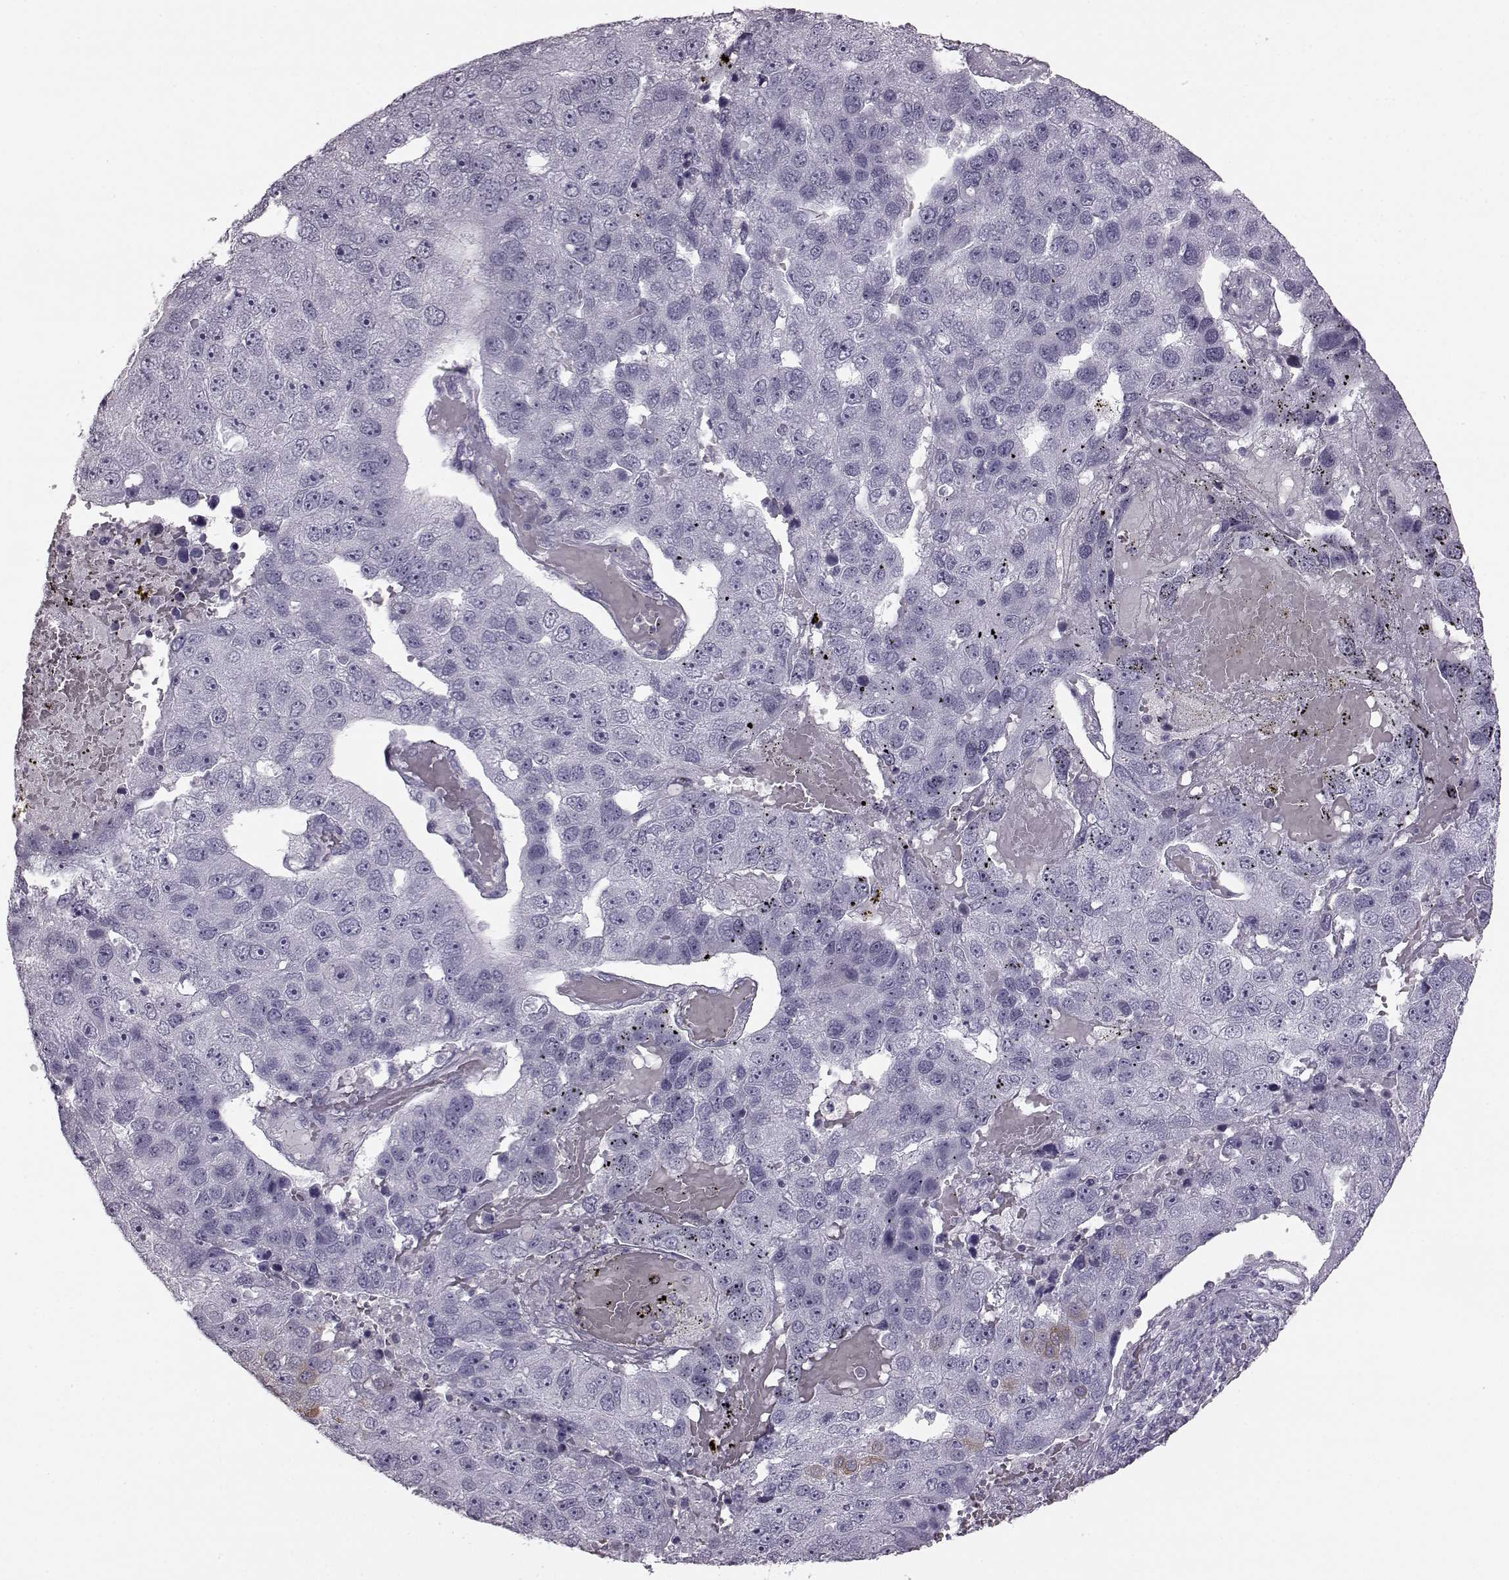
{"staining": {"intensity": "negative", "quantity": "none", "location": "none"}, "tissue": "pancreatic cancer", "cell_type": "Tumor cells", "image_type": "cancer", "snomed": [{"axis": "morphology", "description": "Adenocarcinoma, NOS"}, {"axis": "topography", "description": "Pancreas"}], "caption": "The micrograph demonstrates no staining of tumor cells in pancreatic adenocarcinoma.", "gene": "JSRP1", "patient": {"sex": "female", "age": 61}}